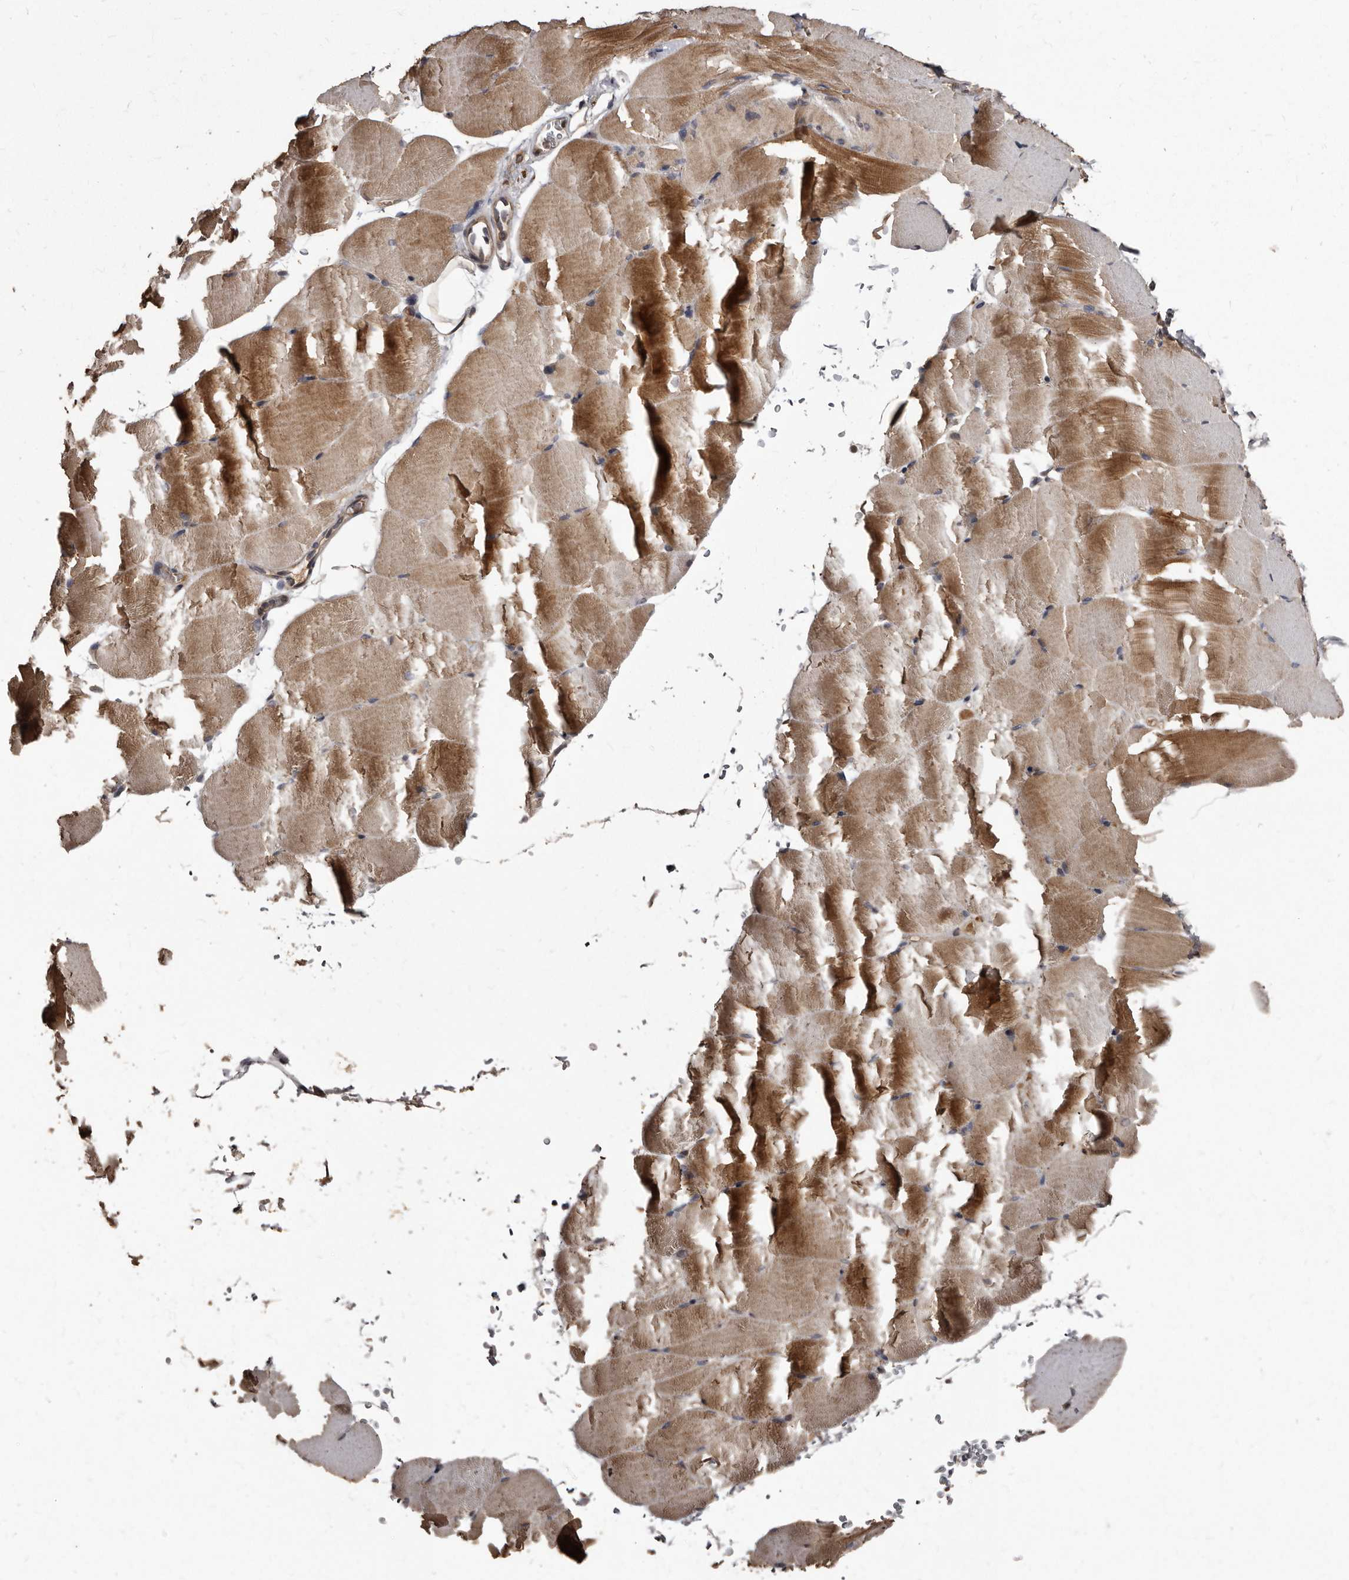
{"staining": {"intensity": "moderate", "quantity": ">75%", "location": "cytoplasmic/membranous"}, "tissue": "skeletal muscle", "cell_type": "Myocytes", "image_type": "normal", "snomed": [{"axis": "morphology", "description": "Normal tissue, NOS"}, {"axis": "topography", "description": "Skeletal muscle"}, {"axis": "topography", "description": "Parathyroid gland"}], "caption": "IHC image of unremarkable skeletal muscle: human skeletal muscle stained using immunohistochemistry (IHC) exhibits medium levels of moderate protein expression localized specifically in the cytoplasmic/membranous of myocytes, appearing as a cytoplasmic/membranous brown color.", "gene": "PMVK", "patient": {"sex": "female", "age": 37}}